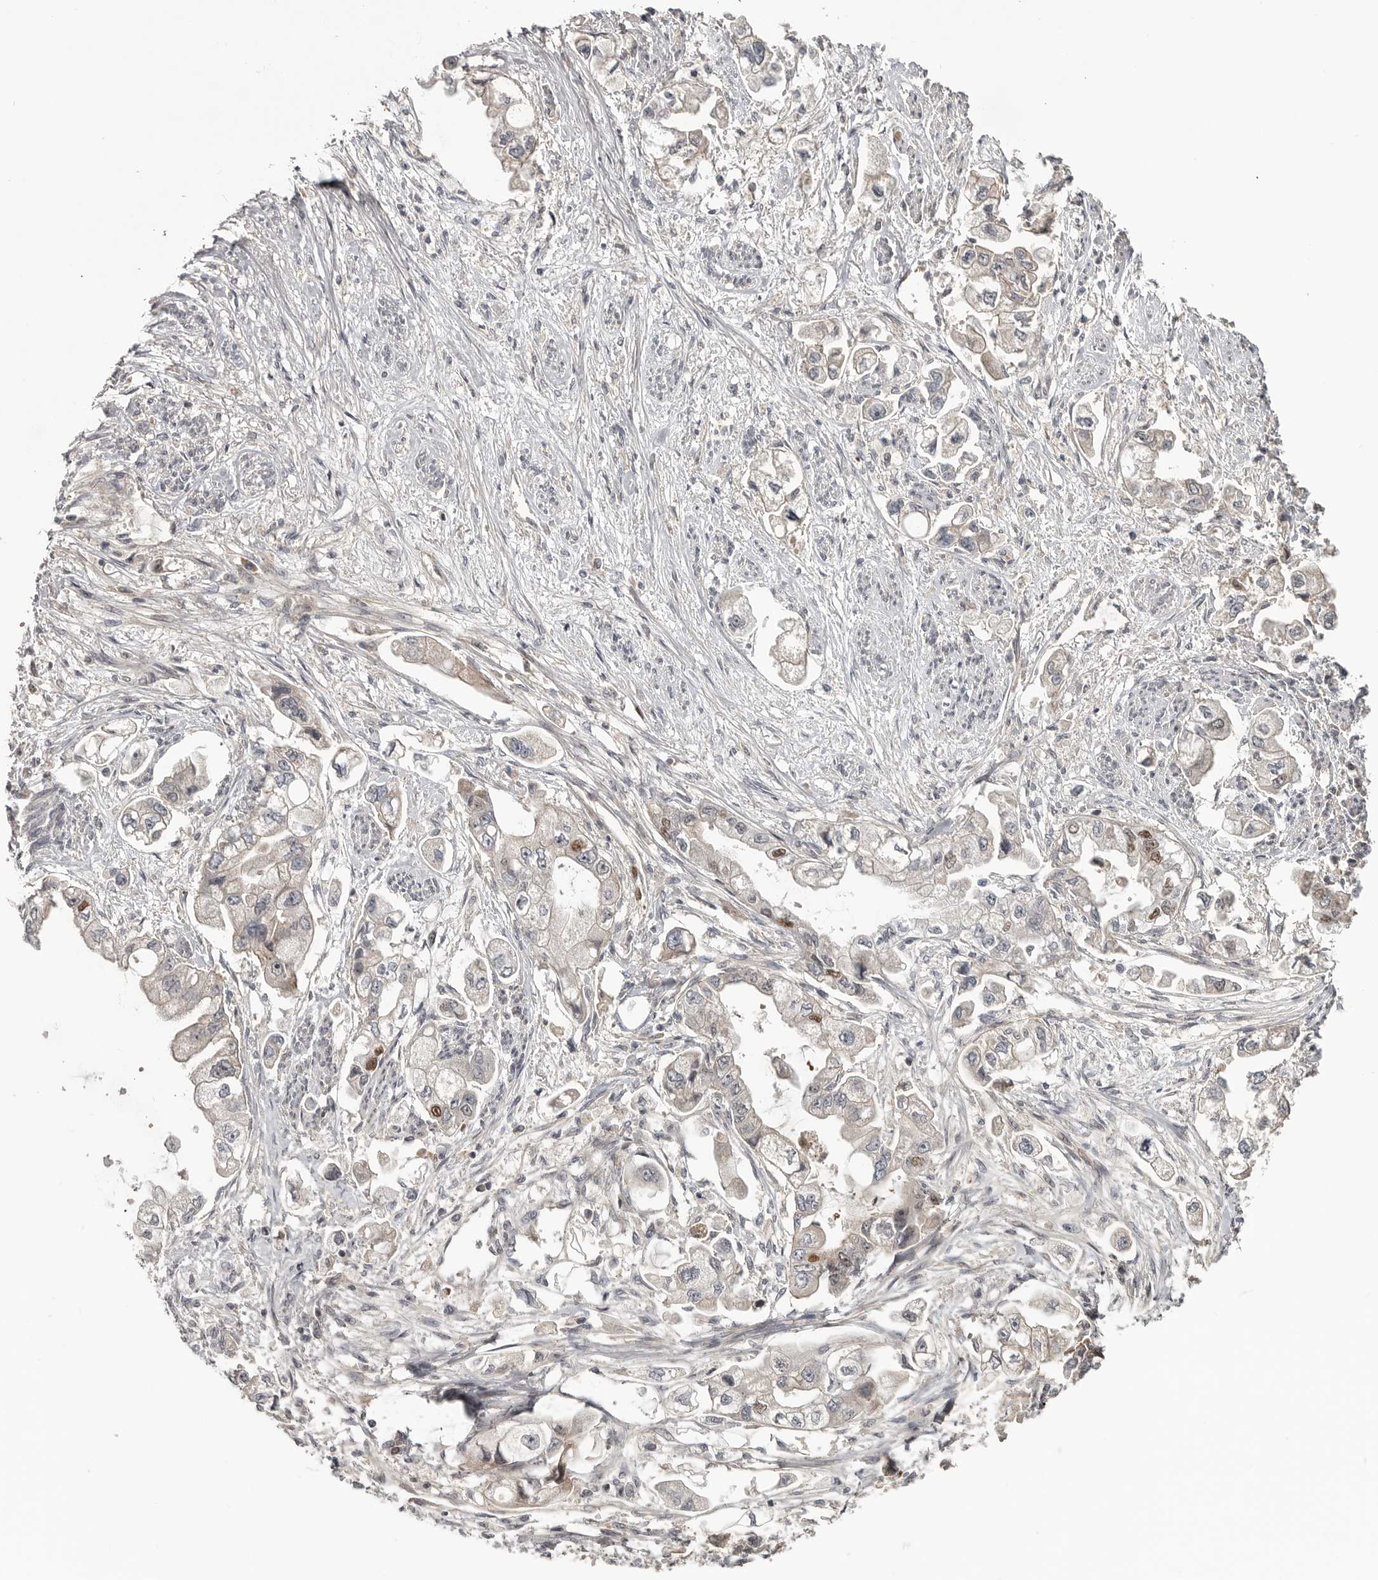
{"staining": {"intensity": "weak", "quantity": "<25%", "location": "cytoplasmic/membranous"}, "tissue": "stomach cancer", "cell_type": "Tumor cells", "image_type": "cancer", "snomed": [{"axis": "morphology", "description": "Adenocarcinoma, NOS"}, {"axis": "topography", "description": "Stomach"}], "caption": "Micrograph shows no protein staining in tumor cells of stomach cancer tissue.", "gene": "ZNF277", "patient": {"sex": "male", "age": 62}}